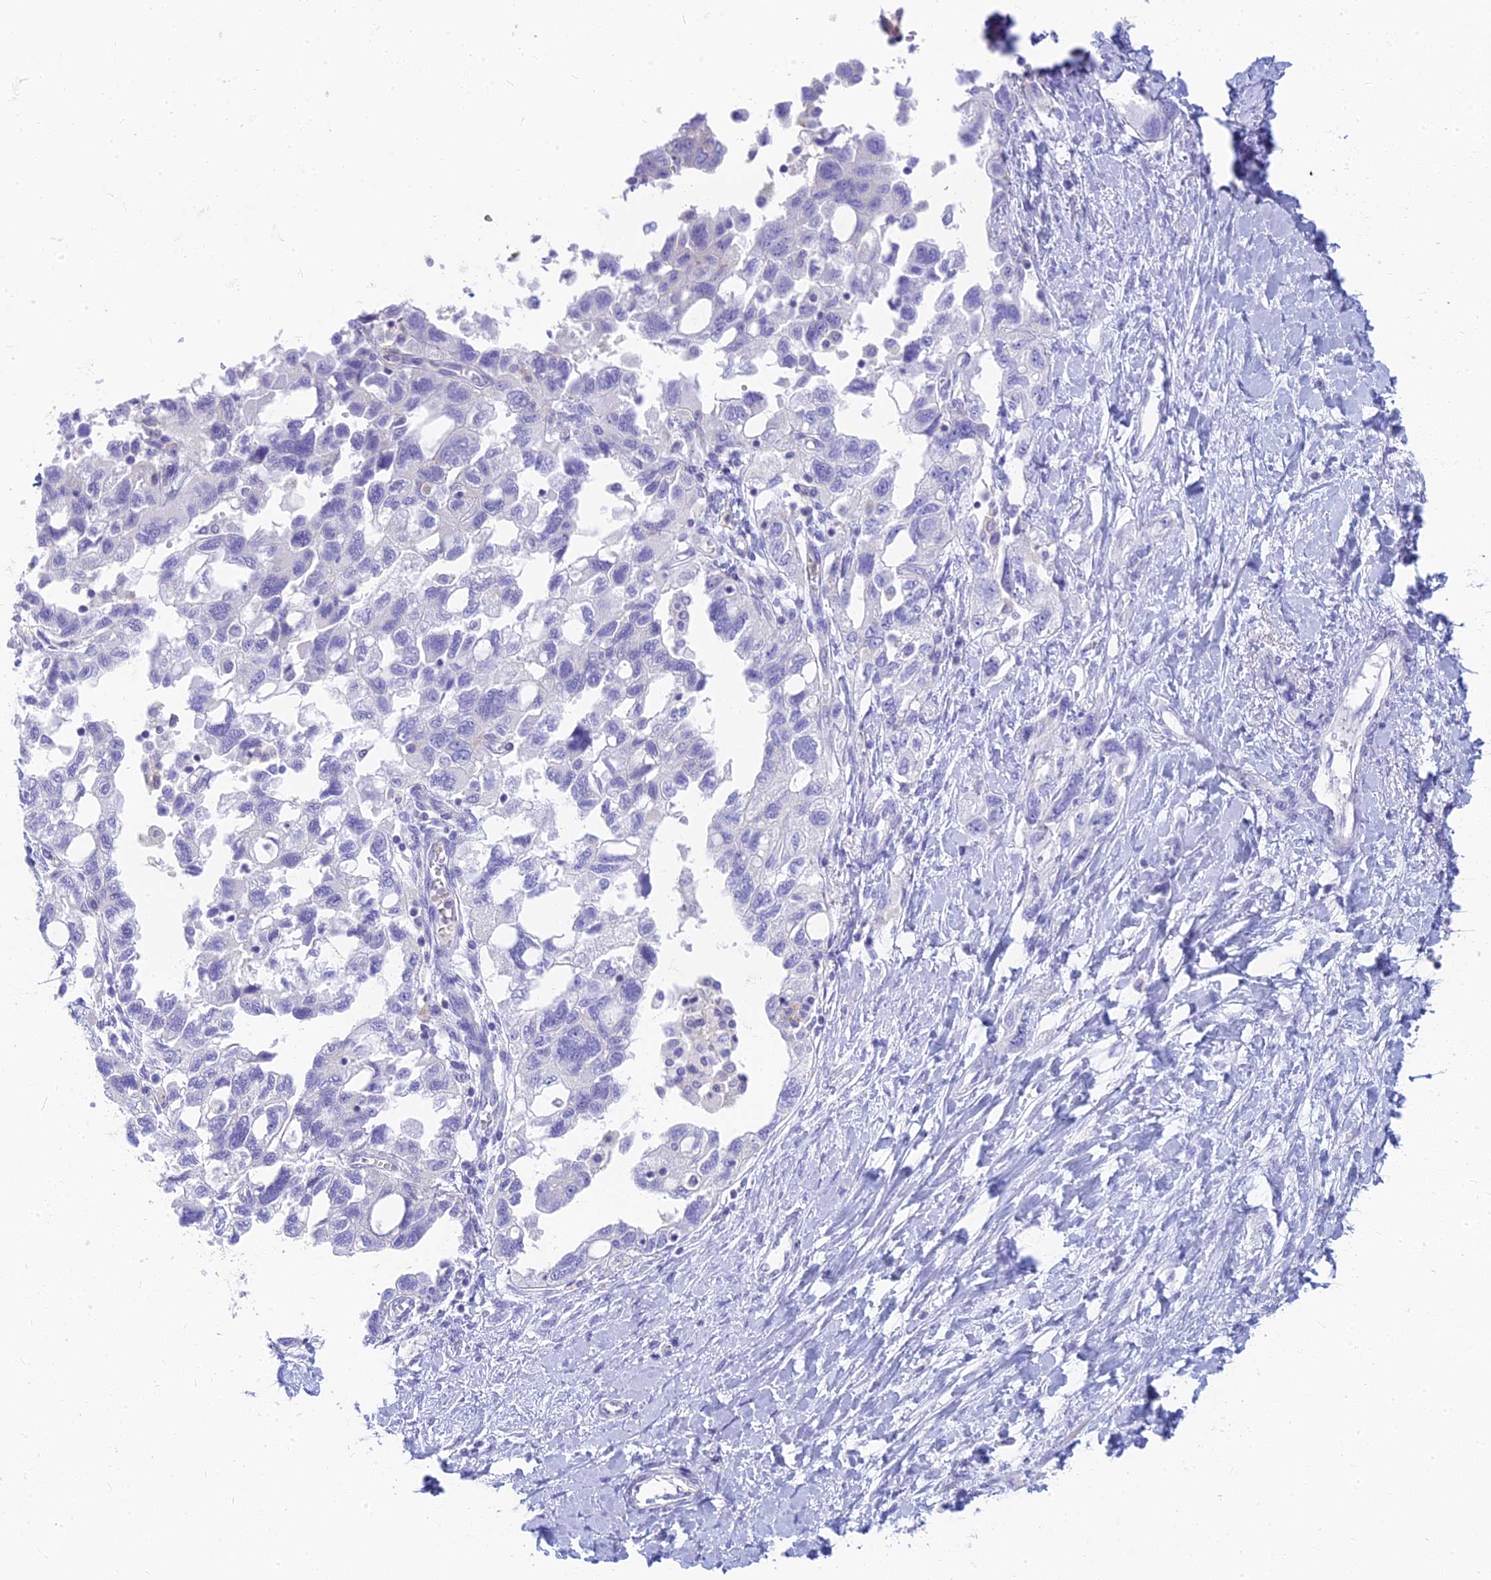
{"staining": {"intensity": "negative", "quantity": "none", "location": "none"}, "tissue": "ovarian cancer", "cell_type": "Tumor cells", "image_type": "cancer", "snomed": [{"axis": "morphology", "description": "Carcinoma, NOS"}, {"axis": "morphology", "description": "Cystadenocarcinoma, serous, NOS"}, {"axis": "topography", "description": "Ovary"}], "caption": "Tumor cells show no significant protein staining in ovarian carcinoma.", "gene": "STRN4", "patient": {"sex": "female", "age": 69}}